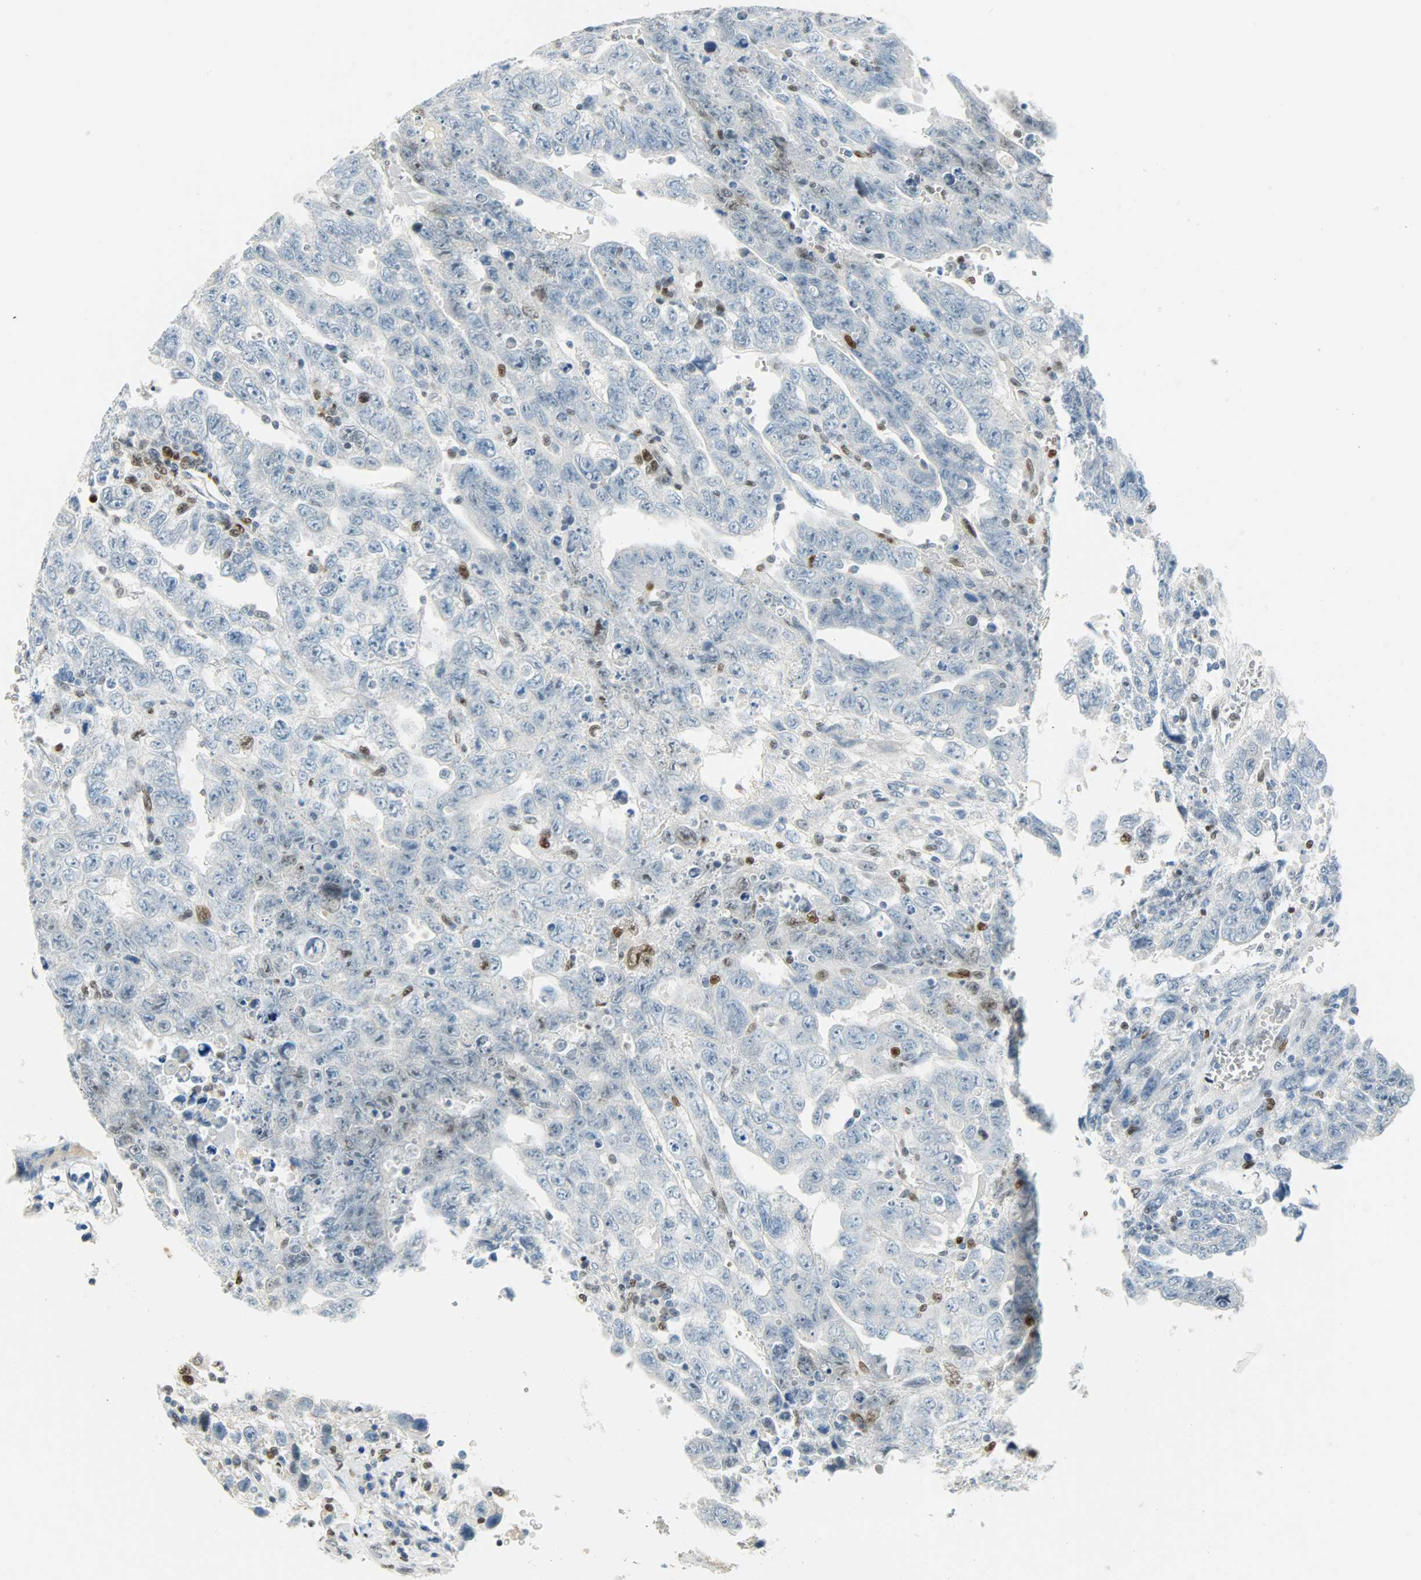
{"staining": {"intensity": "negative", "quantity": "none", "location": "none"}, "tissue": "testis cancer", "cell_type": "Tumor cells", "image_type": "cancer", "snomed": [{"axis": "morphology", "description": "Carcinoma, Embryonal, NOS"}, {"axis": "topography", "description": "Testis"}], "caption": "Tumor cells show no significant expression in testis embryonal carcinoma.", "gene": "JUNB", "patient": {"sex": "male", "age": 28}}